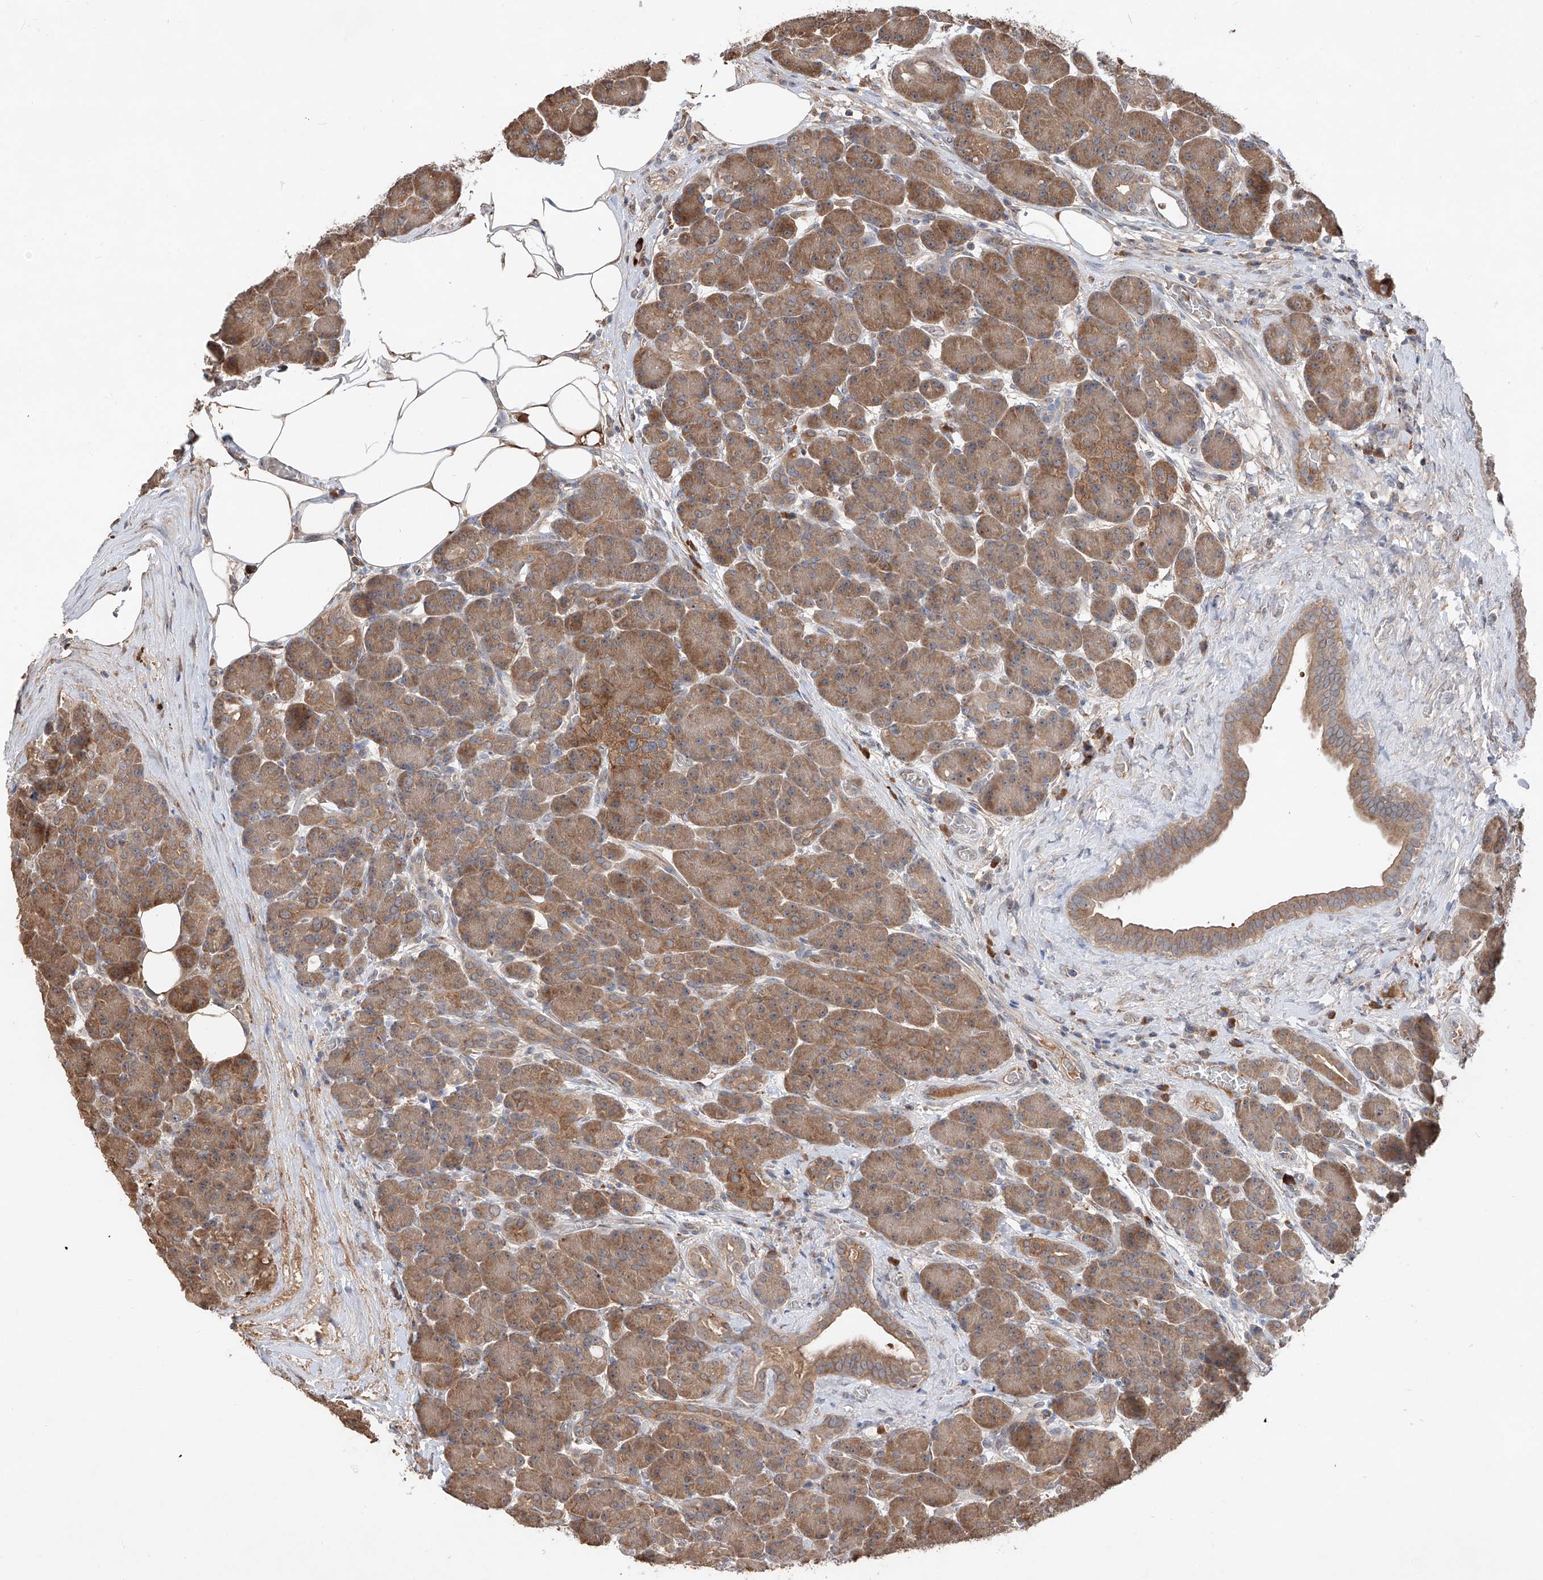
{"staining": {"intensity": "moderate", "quantity": ">75%", "location": "cytoplasmic/membranous"}, "tissue": "pancreas", "cell_type": "Exocrine glandular cells", "image_type": "normal", "snomed": [{"axis": "morphology", "description": "Normal tissue, NOS"}, {"axis": "topography", "description": "Pancreas"}], "caption": "Pancreas was stained to show a protein in brown. There is medium levels of moderate cytoplasmic/membranous expression in approximately >75% of exocrine glandular cells. (DAB = brown stain, brightfield microscopy at high magnification).", "gene": "EDN1", "patient": {"sex": "male", "age": 63}}